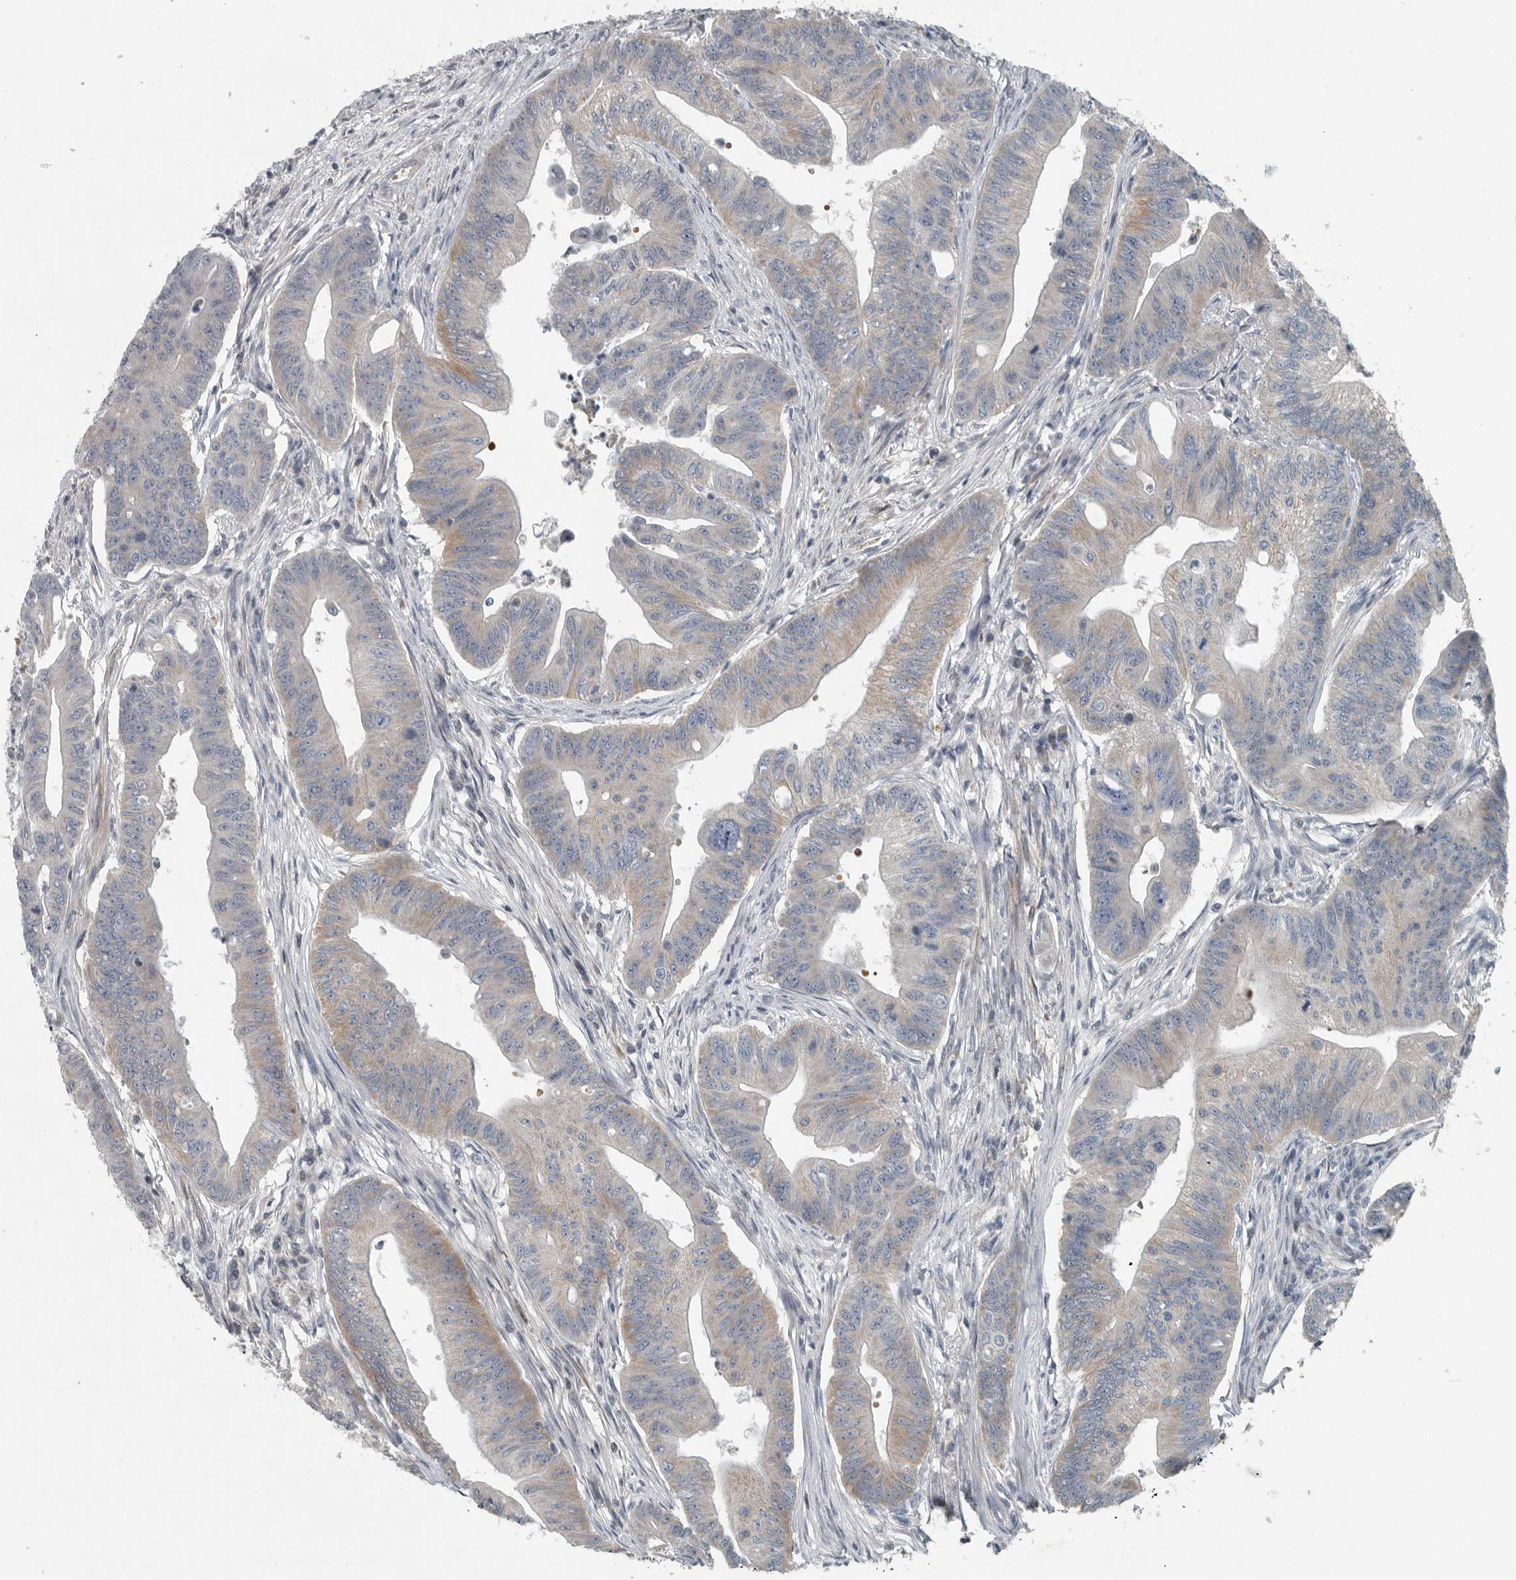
{"staining": {"intensity": "weak", "quantity": "<25%", "location": "cytoplasmic/membranous"}, "tissue": "colorectal cancer", "cell_type": "Tumor cells", "image_type": "cancer", "snomed": [{"axis": "morphology", "description": "Adenoma, NOS"}, {"axis": "morphology", "description": "Adenocarcinoma, NOS"}, {"axis": "topography", "description": "Colon"}], "caption": "DAB (3,3'-diaminobenzidine) immunohistochemical staining of colorectal cancer (adenoma) exhibits no significant expression in tumor cells.", "gene": "MPP3", "patient": {"sex": "male", "age": 79}}